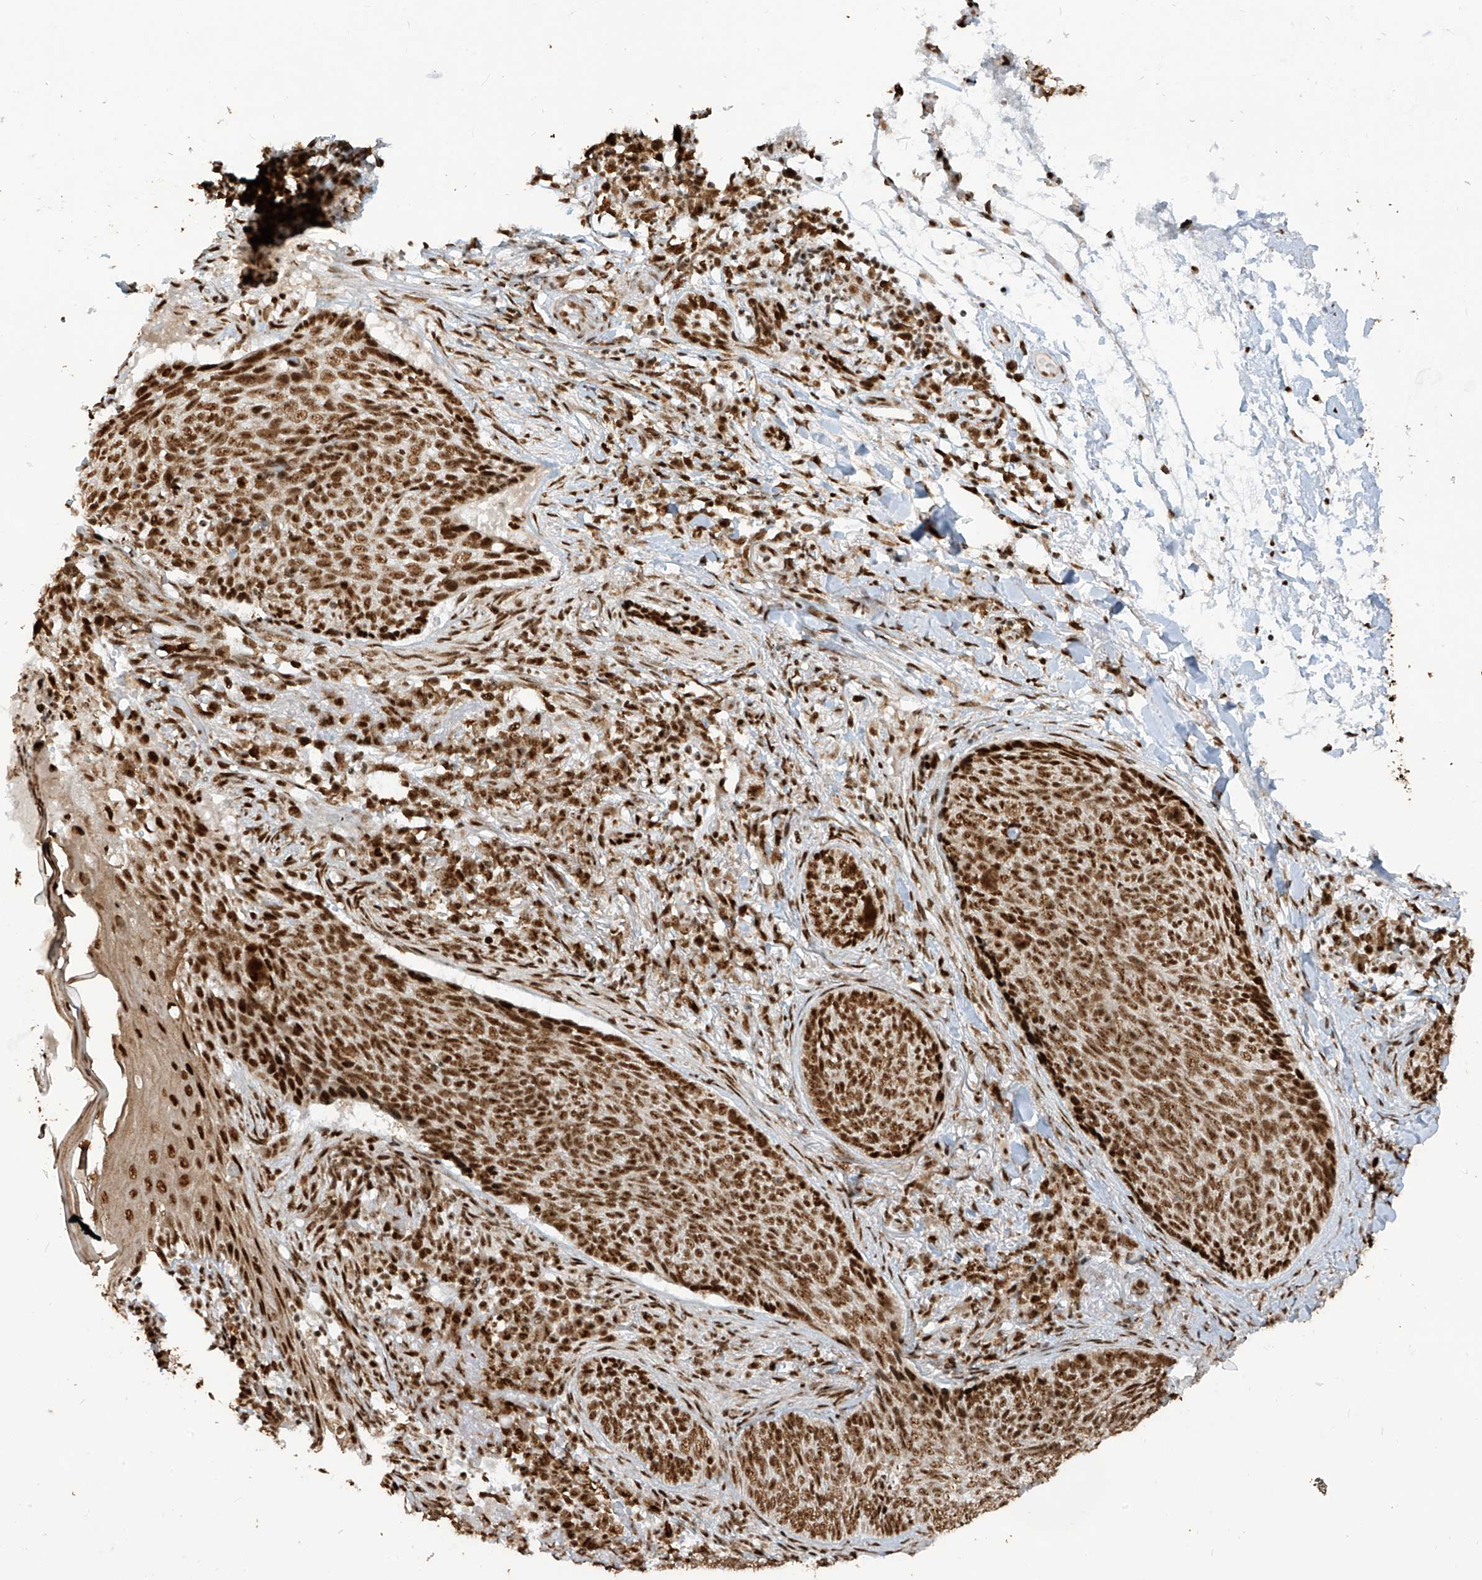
{"staining": {"intensity": "strong", "quantity": ">75%", "location": "cytoplasmic/membranous,nuclear"}, "tissue": "skin cancer", "cell_type": "Tumor cells", "image_type": "cancer", "snomed": [{"axis": "morphology", "description": "Basal cell carcinoma"}, {"axis": "topography", "description": "Skin"}], "caption": "Strong cytoplasmic/membranous and nuclear positivity is appreciated in about >75% of tumor cells in skin cancer (basal cell carcinoma).", "gene": "LBH", "patient": {"sex": "male", "age": 85}}